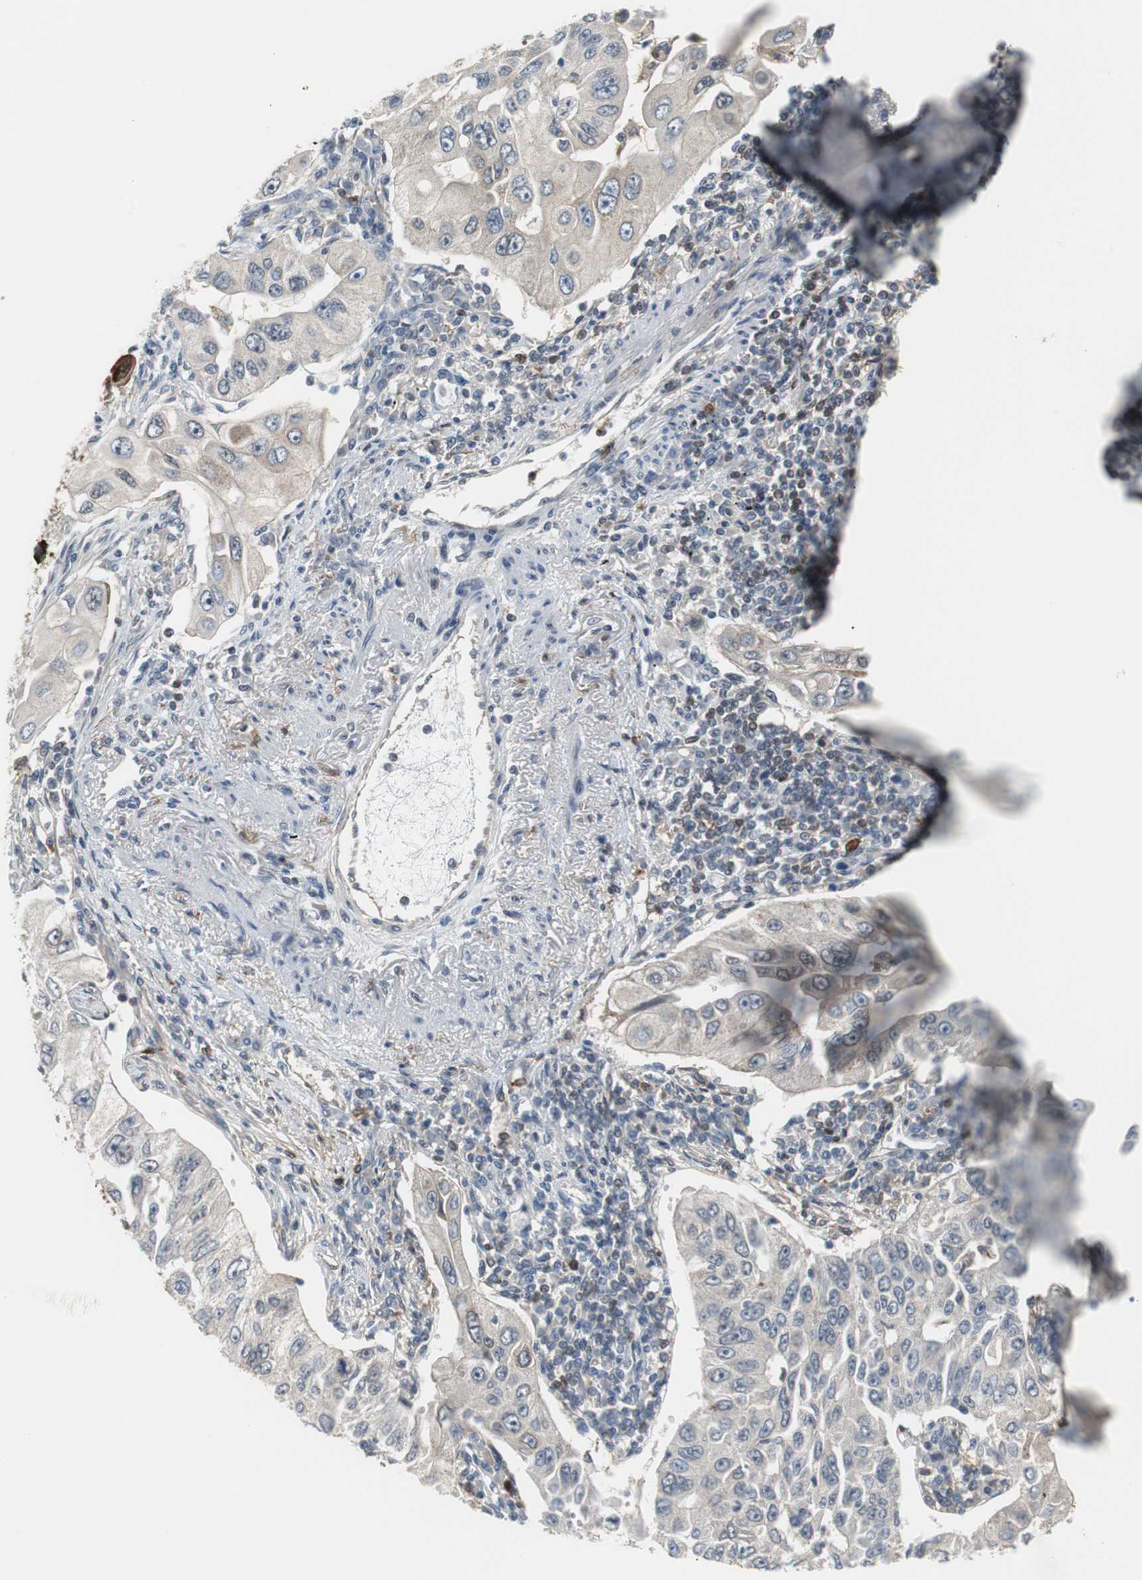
{"staining": {"intensity": "weak", "quantity": "25%-75%", "location": "cytoplasmic/membranous"}, "tissue": "lung cancer", "cell_type": "Tumor cells", "image_type": "cancer", "snomed": [{"axis": "morphology", "description": "Adenocarcinoma, NOS"}, {"axis": "topography", "description": "Lung"}], "caption": "Adenocarcinoma (lung) was stained to show a protein in brown. There is low levels of weak cytoplasmic/membranous staining in approximately 25%-75% of tumor cells.", "gene": "SIRT1", "patient": {"sex": "male", "age": 84}}